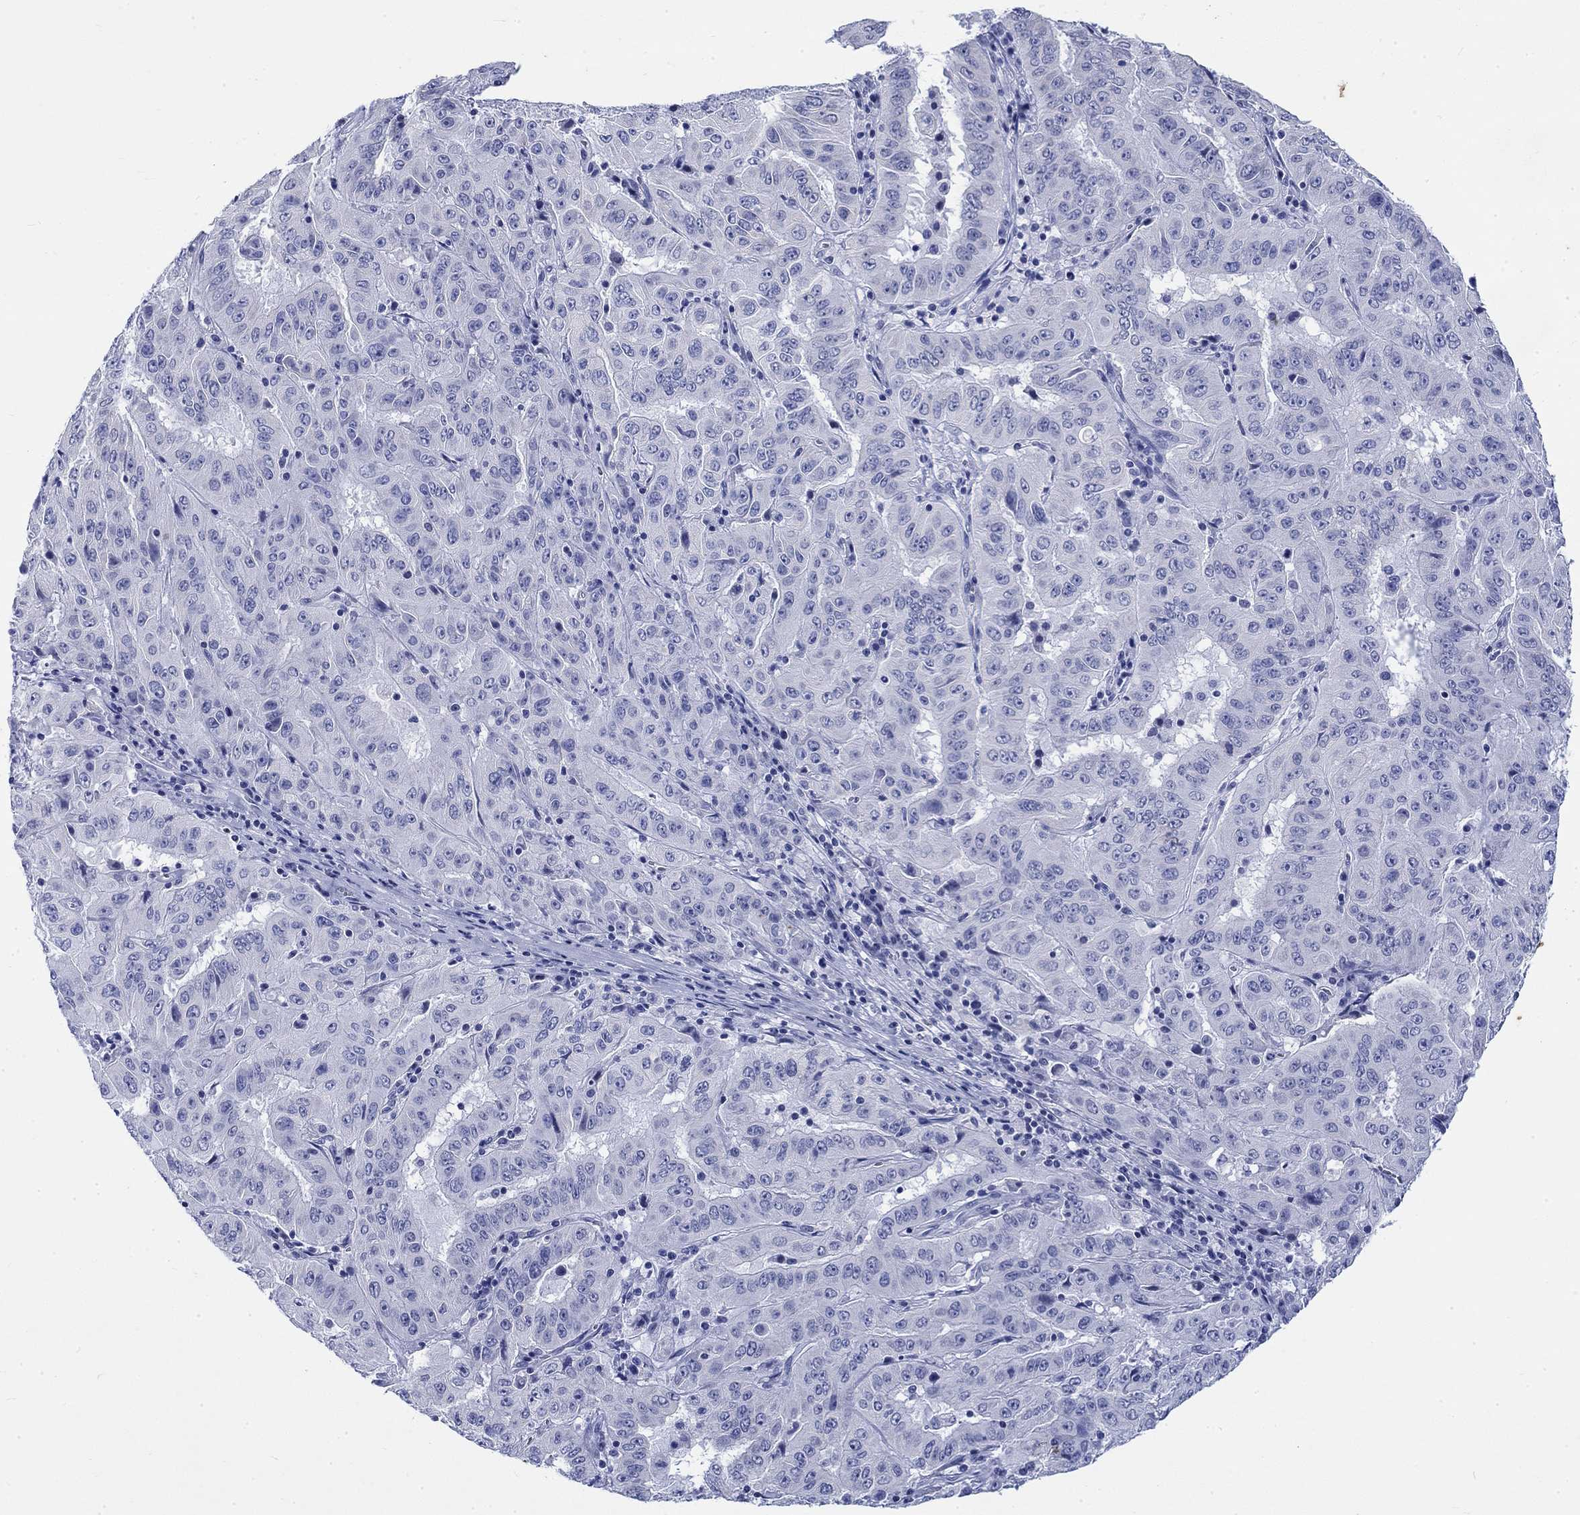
{"staining": {"intensity": "negative", "quantity": "none", "location": "none"}, "tissue": "pancreatic cancer", "cell_type": "Tumor cells", "image_type": "cancer", "snomed": [{"axis": "morphology", "description": "Adenocarcinoma, NOS"}, {"axis": "topography", "description": "Pancreas"}], "caption": "The photomicrograph demonstrates no significant staining in tumor cells of adenocarcinoma (pancreatic).", "gene": "KRT76", "patient": {"sex": "male", "age": 63}}